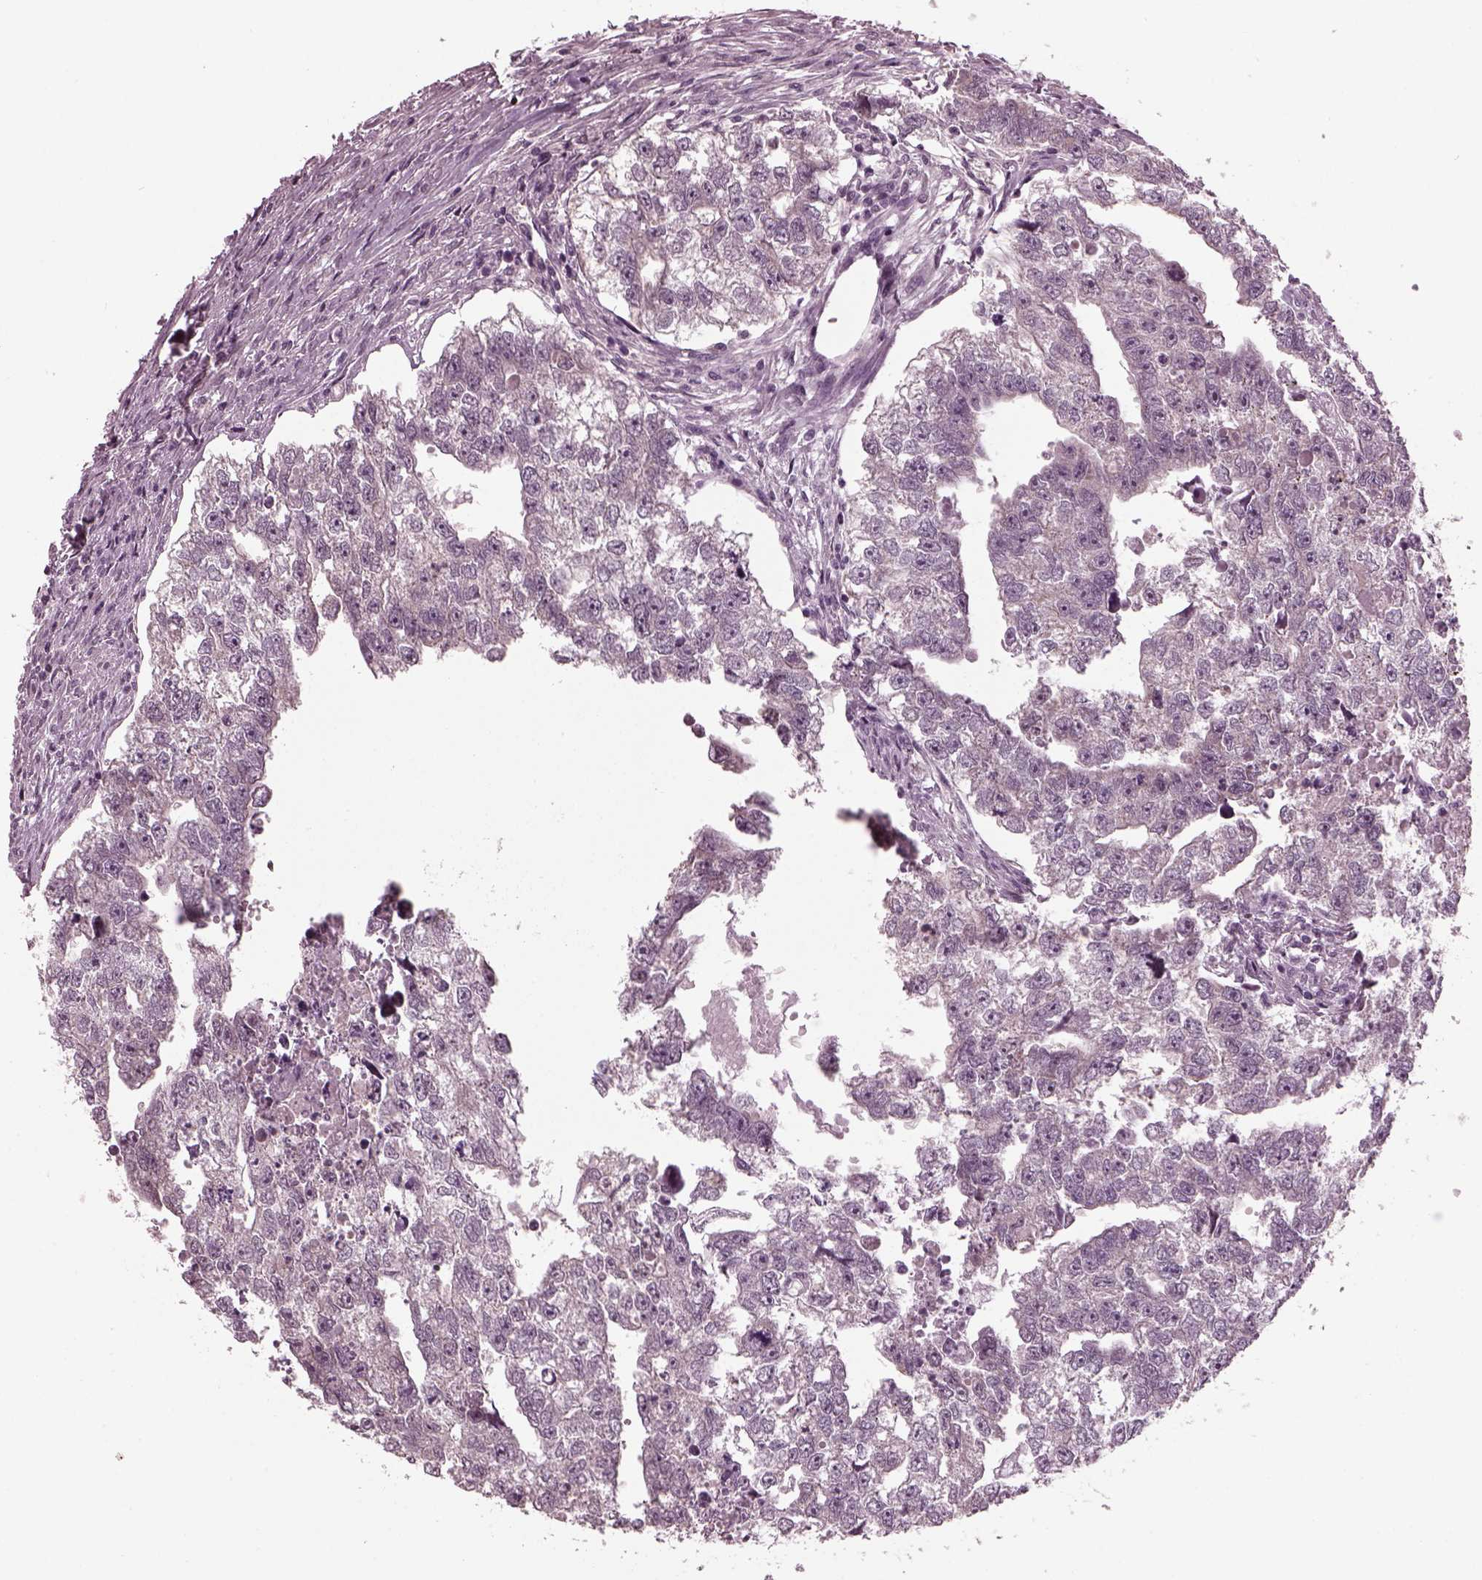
{"staining": {"intensity": "negative", "quantity": "none", "location": "none"}, "tissue": "testis cancer", "cell_type": "Tumor cells", "image_type": "cancer", "snomed": [{"axis": "morphology", "description": "Carcinoma, Embryonal, NOS"}, {"axis": "morphology", "description": "Teratoma, malignant, NOS"}, {"axis": "topography", "description": "Testis"}], "caption": "The histopathology image exhibits no significant positivity in tumor cells of testis cancer. (DAB (3,3'-diaminobenzidine) immunohistochemistry visualized using brightfield microscopy, high magnification).", "gene": "CLCN4", "patient": {"sex": "male", "age": 44}}